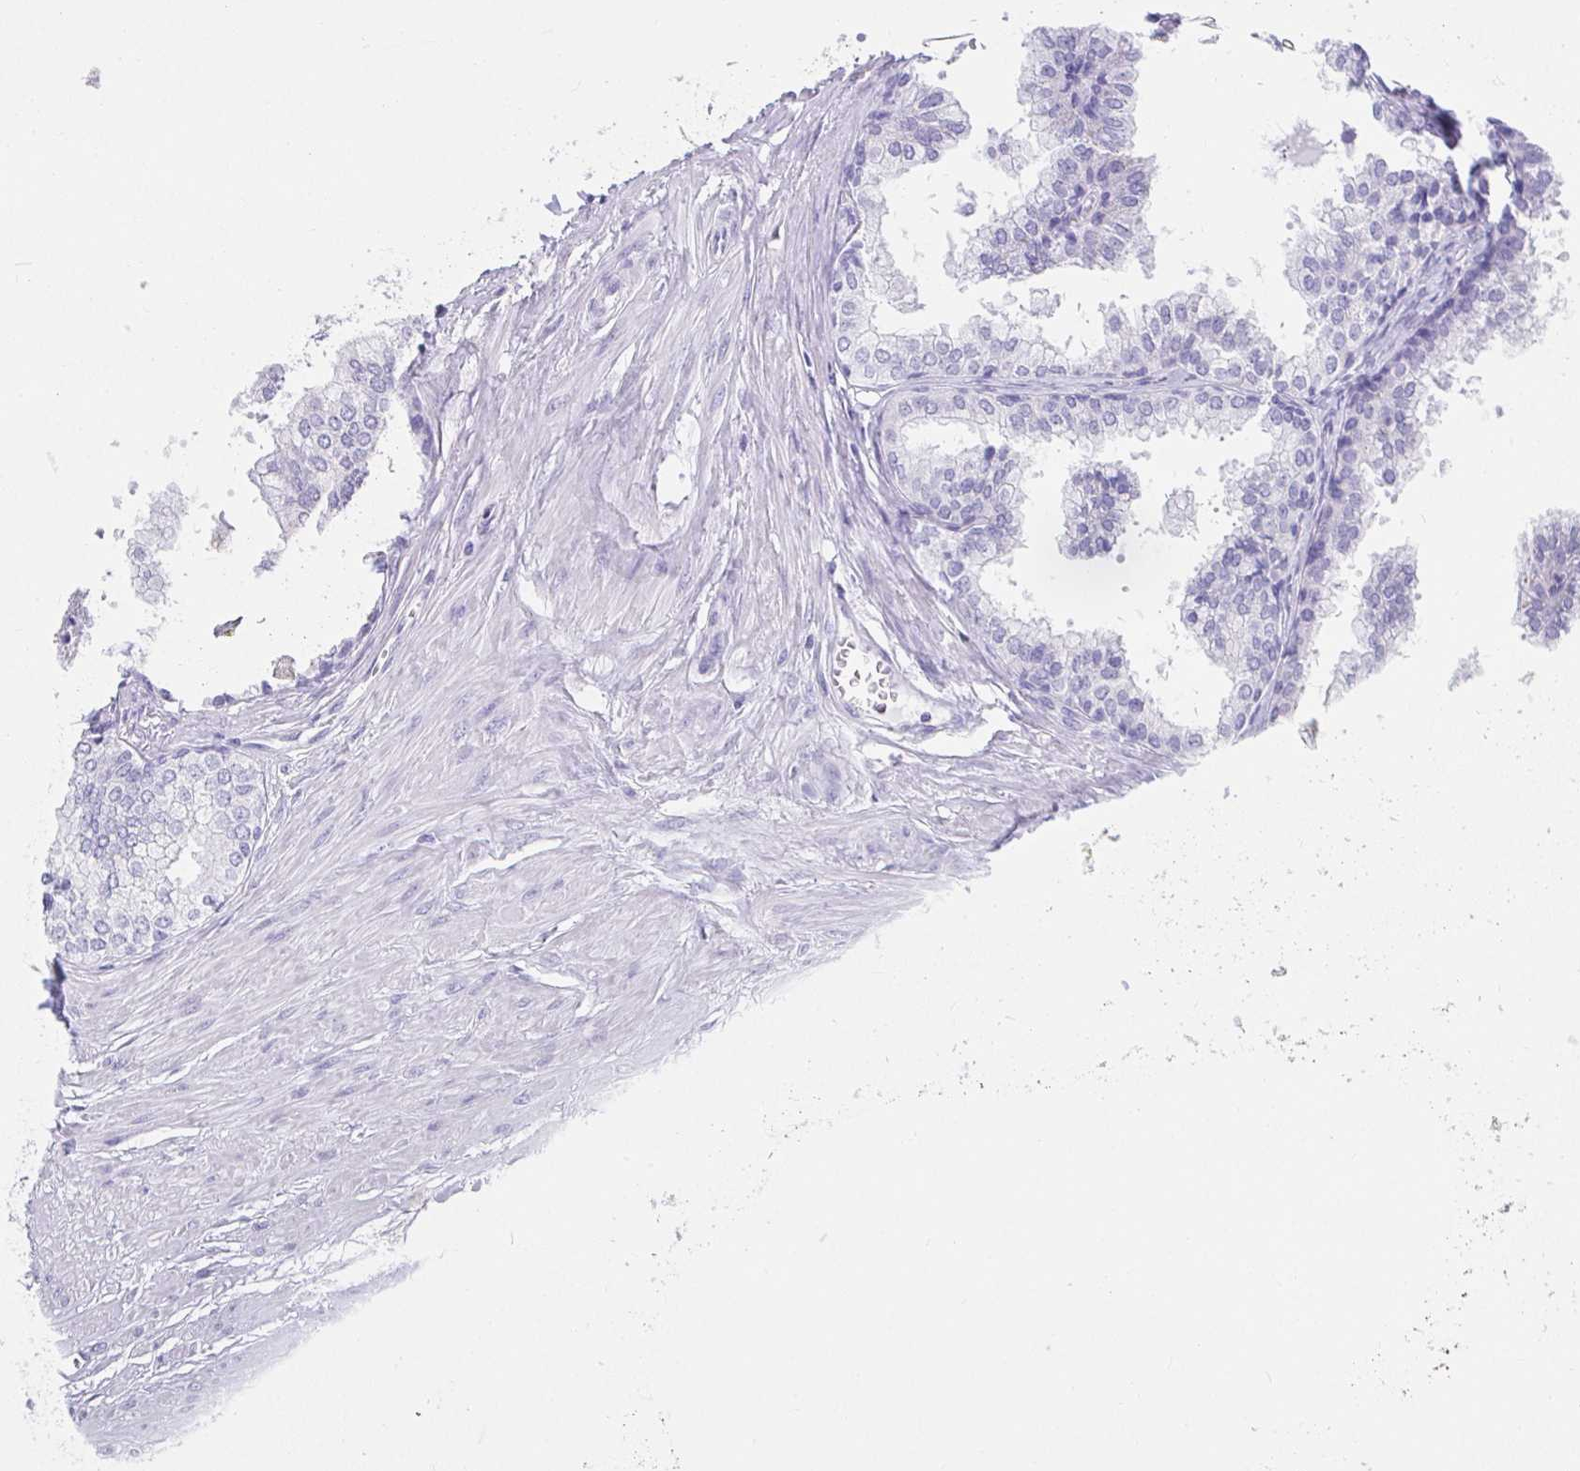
{"staining": {"intensity": "negative", "quantity": "none", "location": "none"}, "tissue": "prostate", "cell_type": "Glandular cells", "image_type": "normal", "snomed": [{"axis": "morphology", "description": "Normal tissue, NOS"}, {"axis": "topography", "description": "Prostate"}, {"axis": "topography", "description": "Peripheral nerve tissue"}], "caption": "Glandular cells are negative for protein expression in benign human prostate. (Brightfield microscopy of DAB (3,3'-diaminobenzidine) IHC at high magnification).", "gene": "VGLL1", "patient": {"sex": "male", "age": 55}}